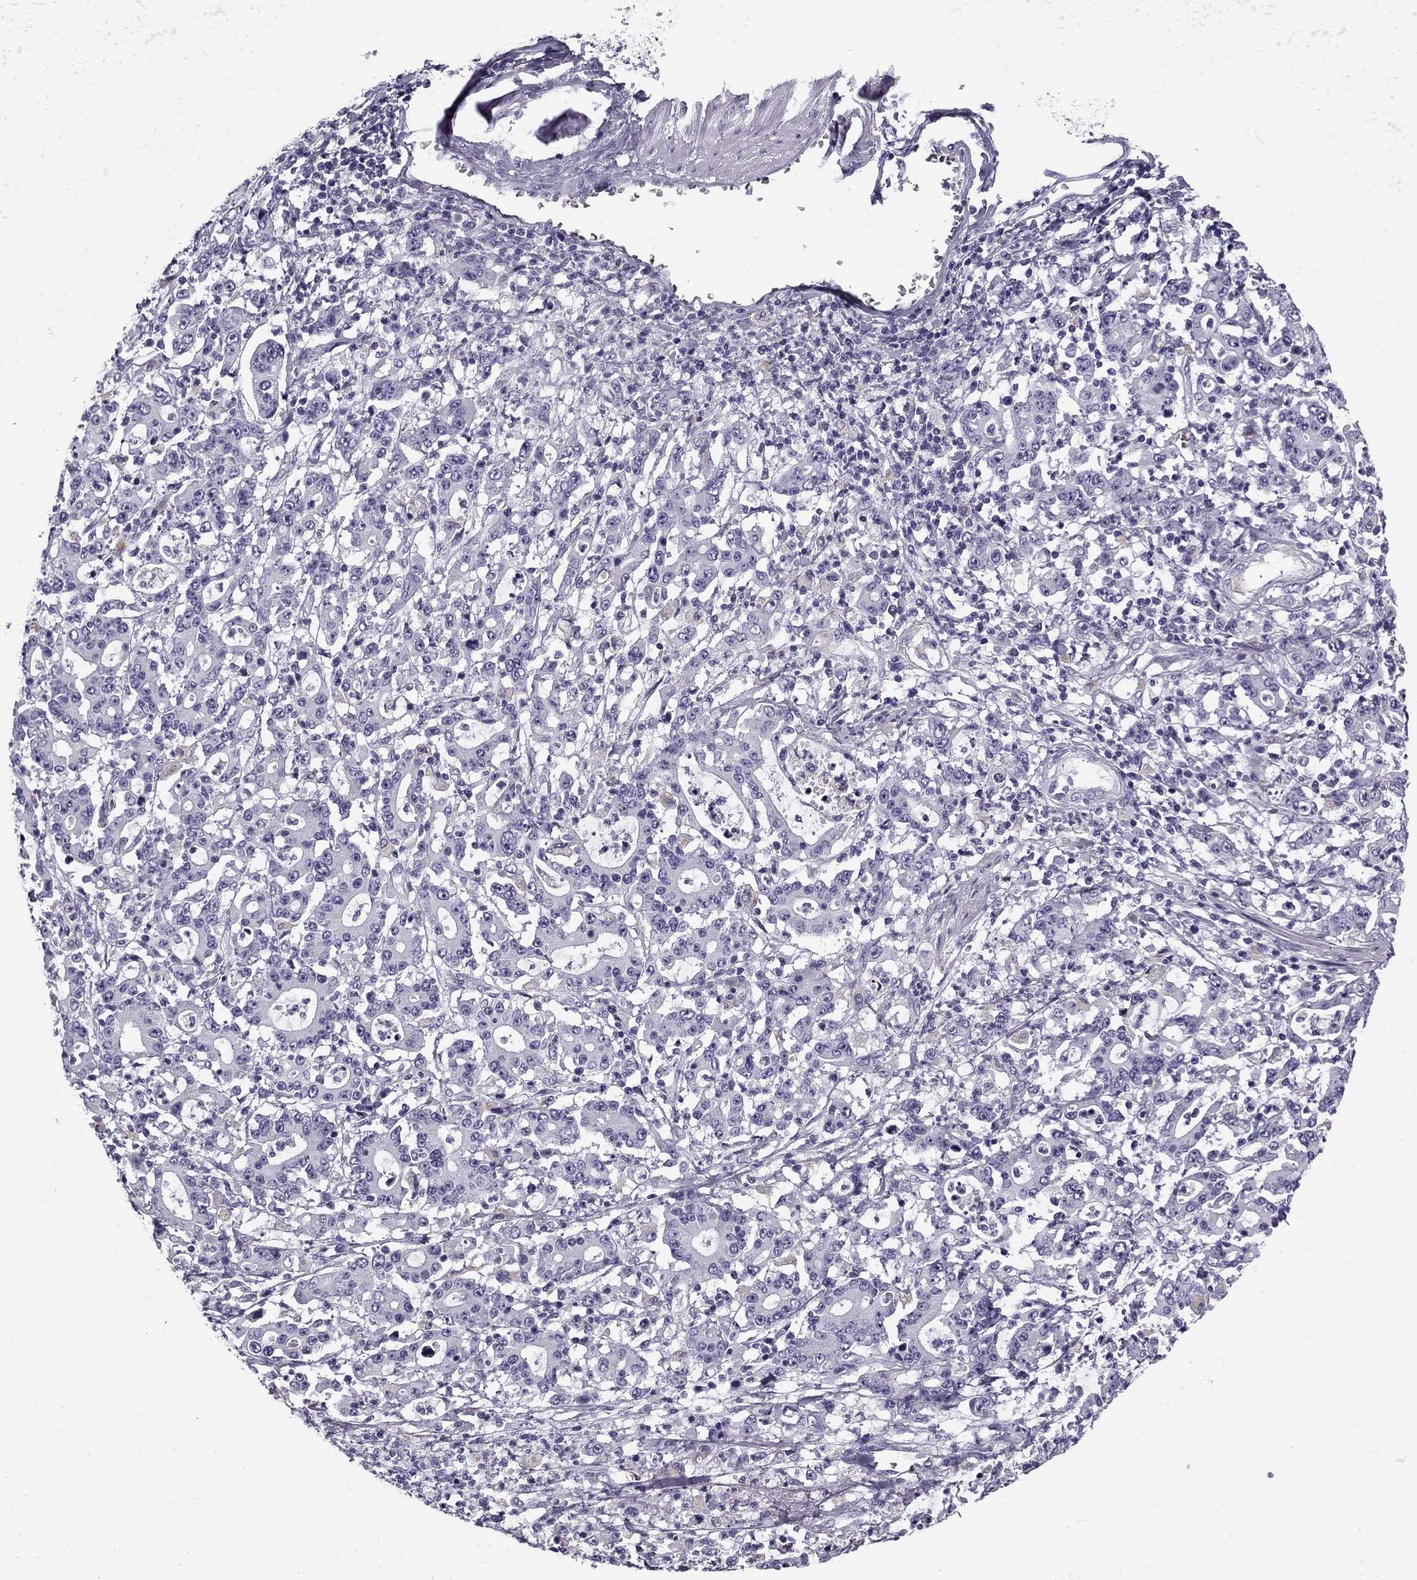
{"staining": {"intensity": "negative", "quantity": "none", "location": "none"}, "tissue": "stomach cancer", "cell_type": "Tumor cells", "image_type": "cancer", "snomed": [{"axis": "morphology", "description": "Adenocarcinoma, NOS"}, {"axis": "topography", "description": "Stomach, upper"}], "caption": "Immunohistochemistry (IHC) of human adenocarcinoma (stomach) displays no expression in tumor cells.", "gene": "MC5R", "patient": {"sex": "male", "age": 68}}